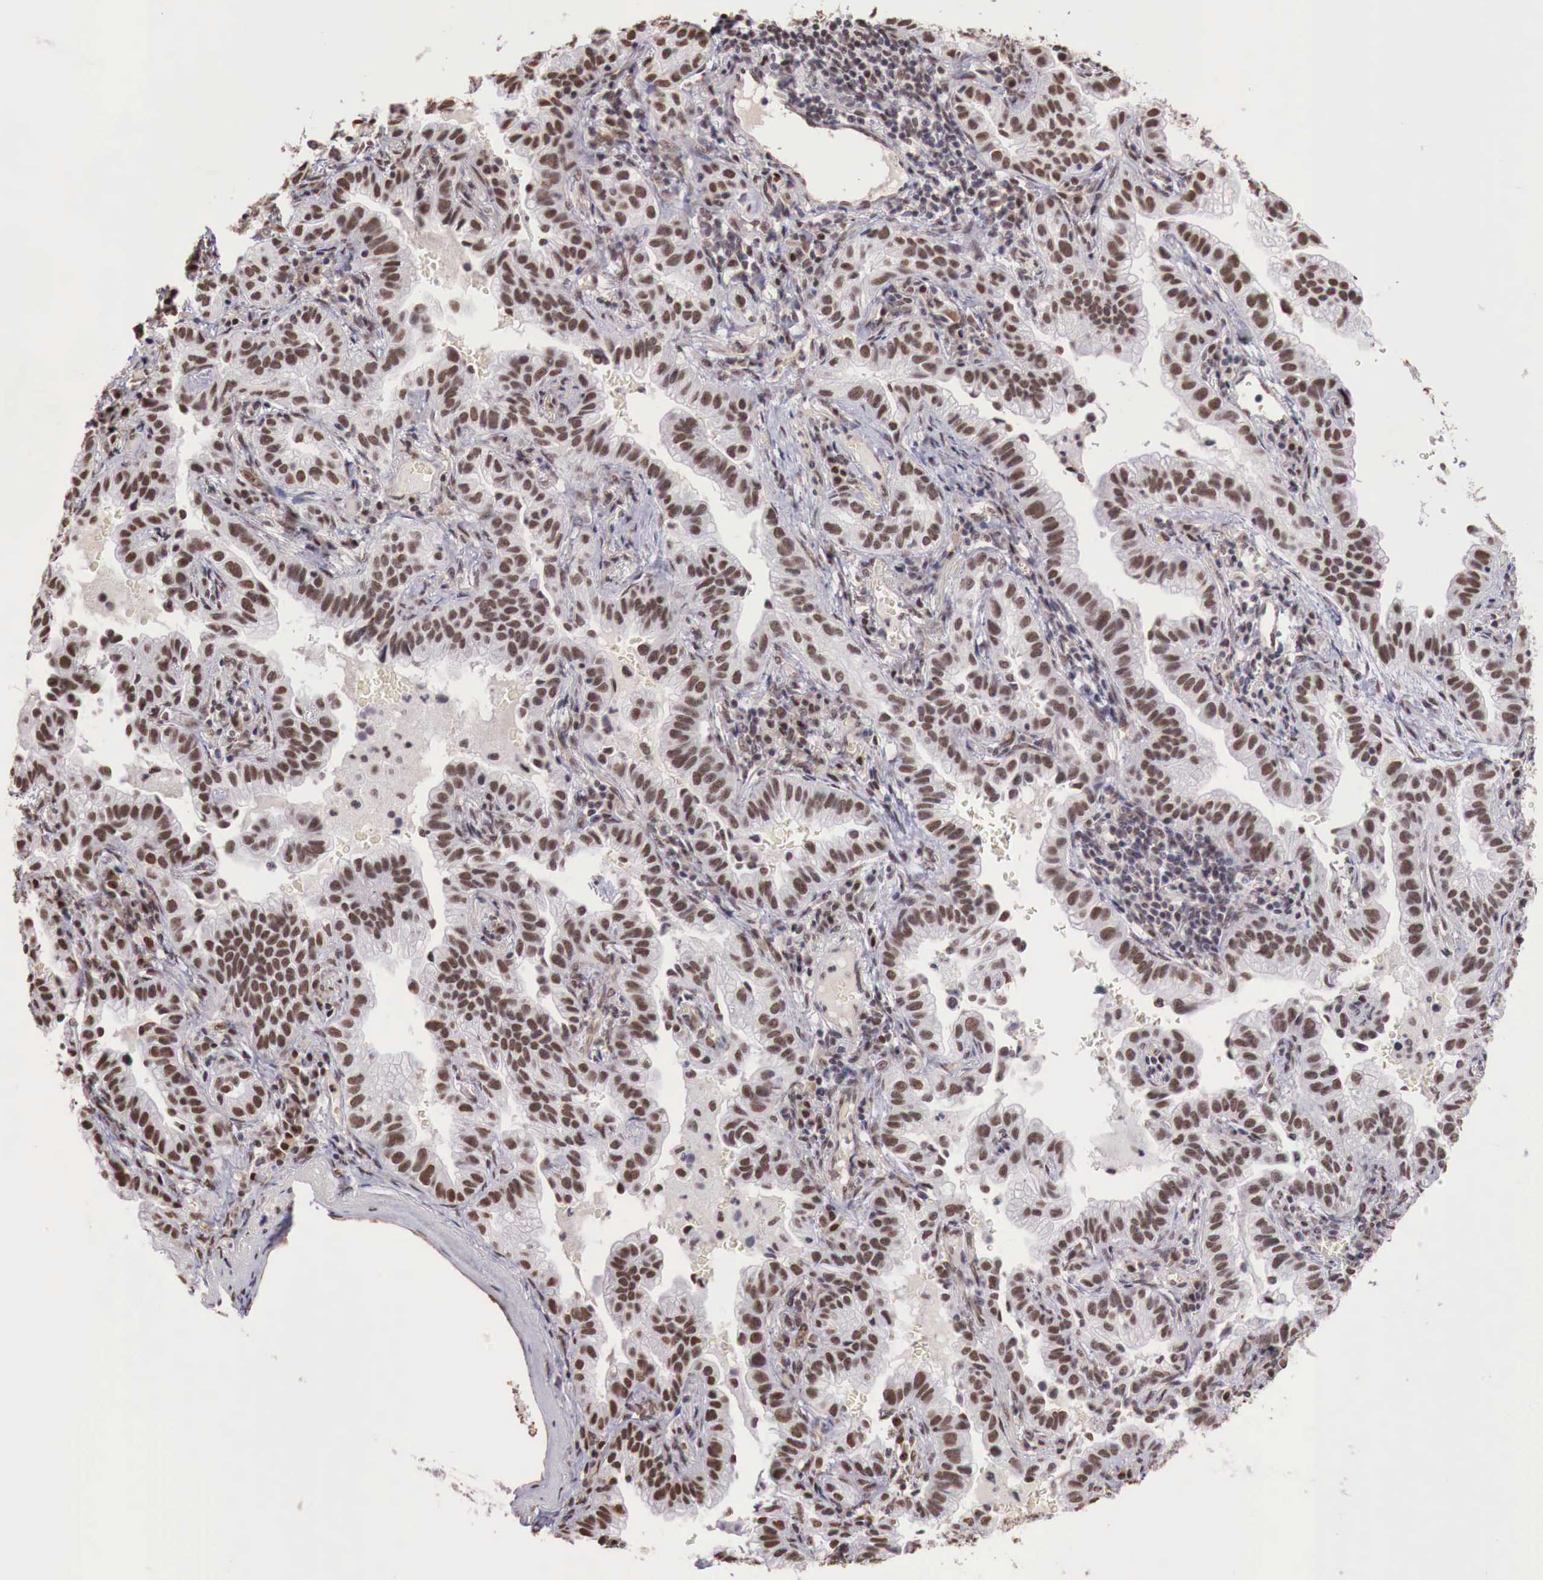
{"staining": {"intensity": "strong", "quantity": ">75%", "location": "nuclear"}, "tissue": "lung cancer", "cell_type": "Tumor cells", "image_type": "cancer", "snomed": [{"axis": "morphology", "description": "Adenocarcinoma, NOS"}, {"axis": "topography", "description": "Lung"}], "caption": "DAB immunohistochemical staining of lung cancer reveals strong nuclear protein positivity in approximately >75% of tumor cells.", "gene": "FOXP2", "patient": {"sex": "female", "age": 50}}